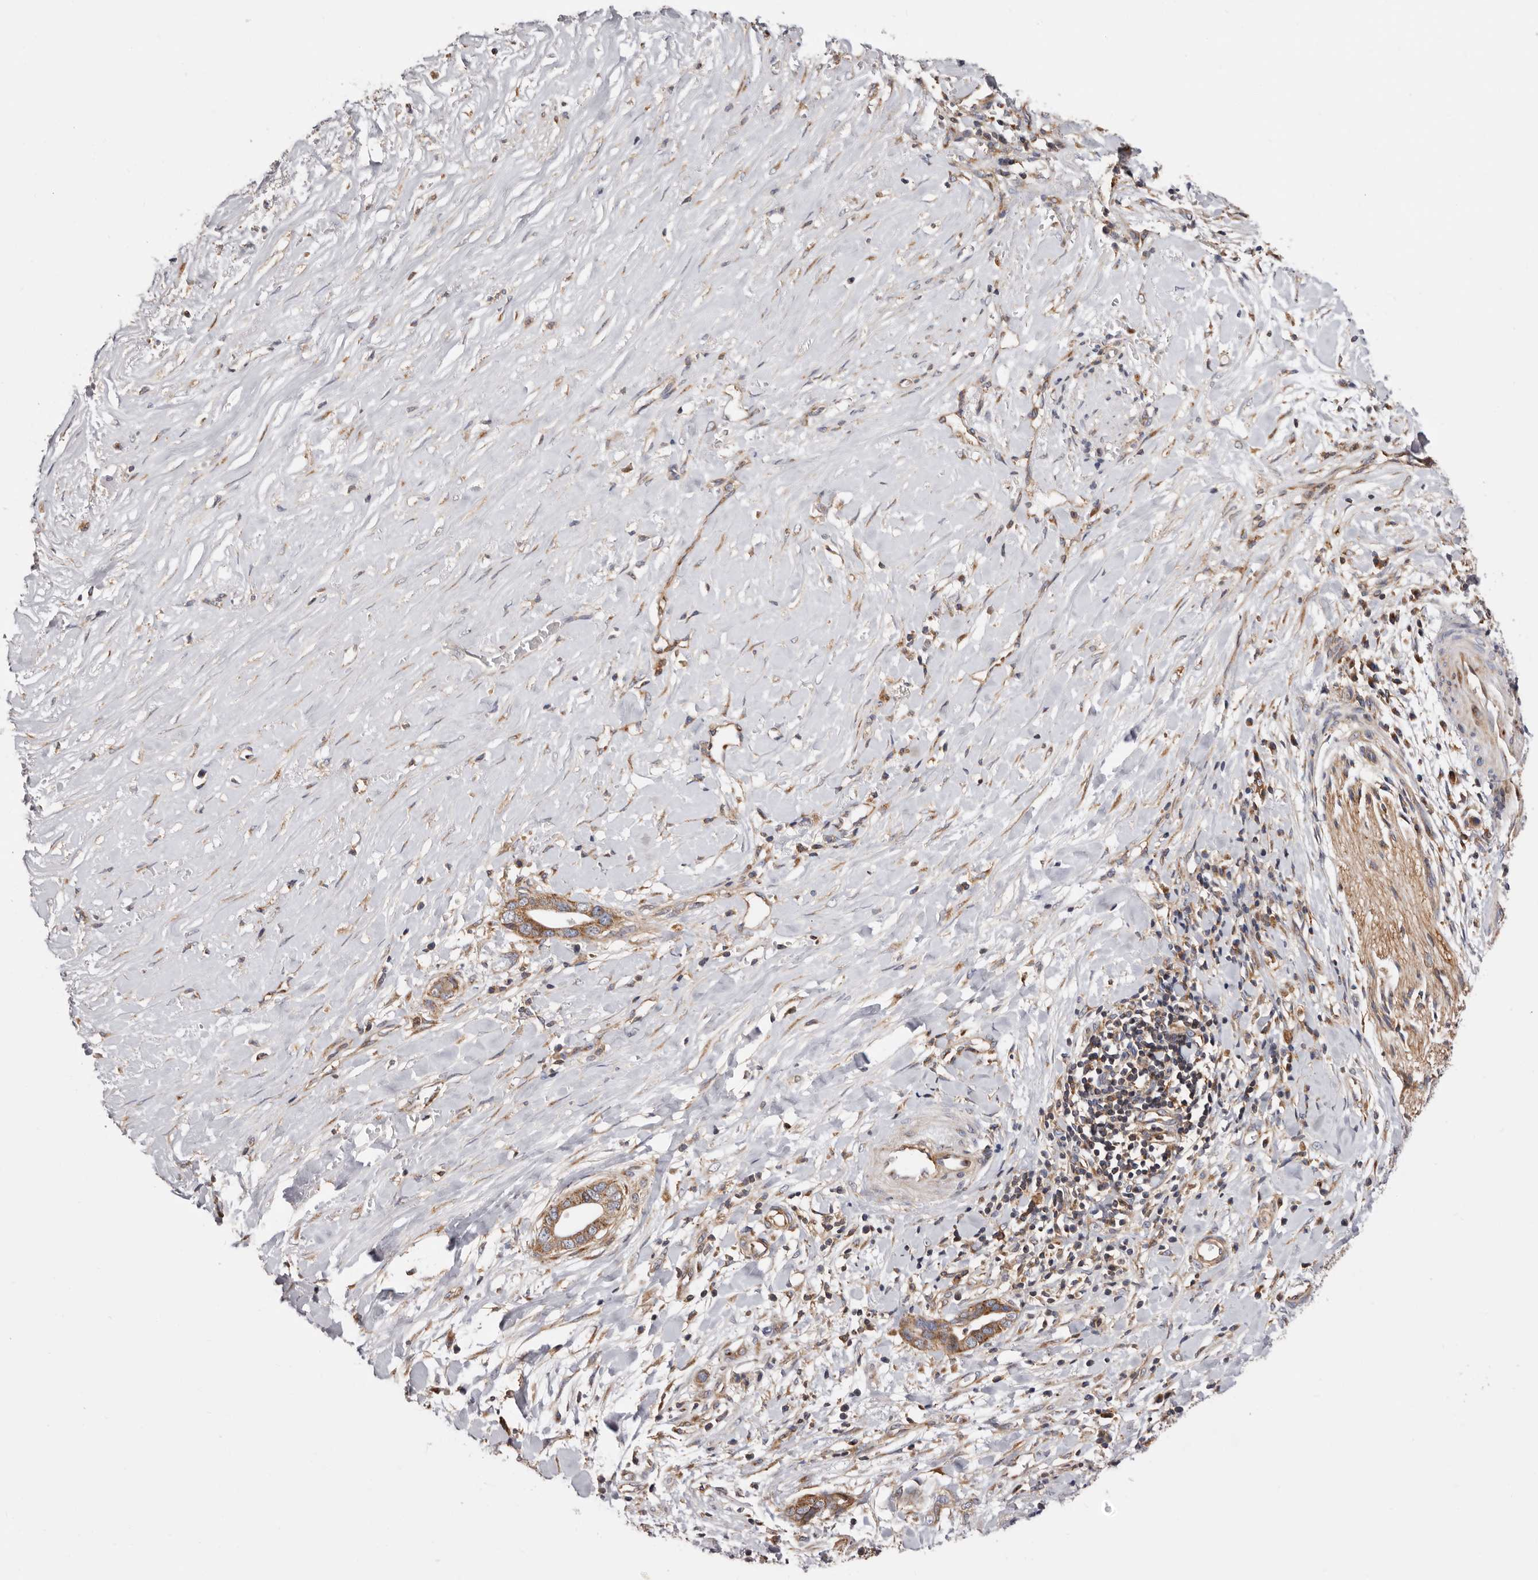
{"staining": {"intensity": "moderate", "quantity": ">75%", "location": "cytoplasmic/membranous"}, "tissue": "liver cancer", "cell_type": "Tumor cells", "image_type": "cancer", "snomed": [{"axis": "morphology", "description": "Cholangiocarcinoma"}, {"axis": "topography", "description": "Liver"}], "caption": "Immunohistochemical staining of human liver cancer (cholangiocarcinoma) shows medium levels of moderate cytoplasmic/membranous expression in about >75% of tumor cells.", "gene": "COQ8B", "patient": {"sex": "female", "age": 79}}